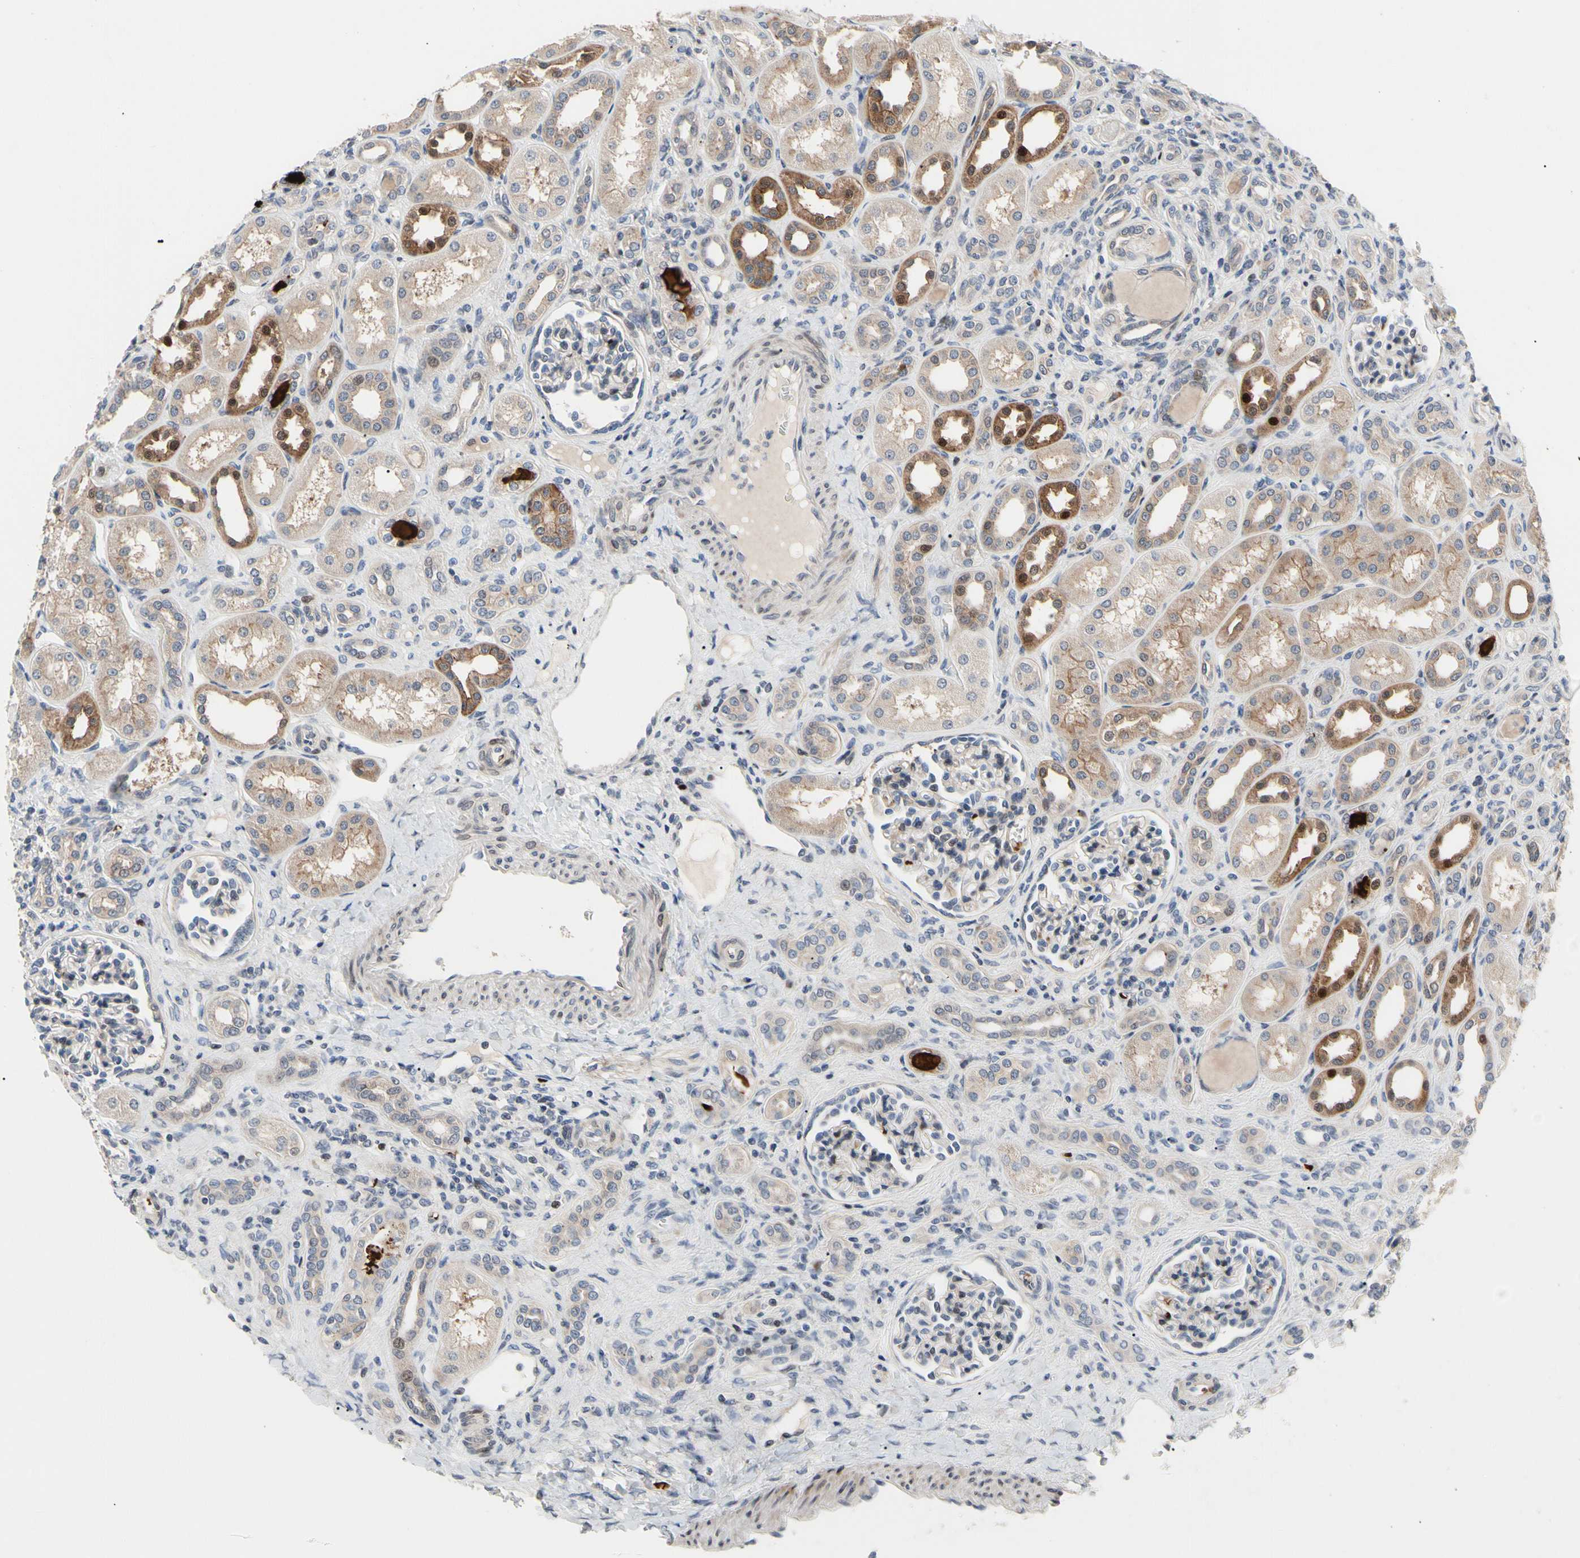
{"staining": {"intensity": "weak", "quantity": "<25%", "location": "cytoplasmic/membranous"}, "tissue": "kidney", "cell_type": "Cells in glomeruli", "image_type": "normal", "snomed": [{"axis": "morphology", "description": "Normal tissue, NOS"}, {"axis": "topography", "description": "Kidney"}], "caption": "This is an IHC photomicrograph of unremarkable kidney. There is no expression in cells in glomeruli.", "gene": "HMGCR", "patient": {"sex": "male", "age": 7}}